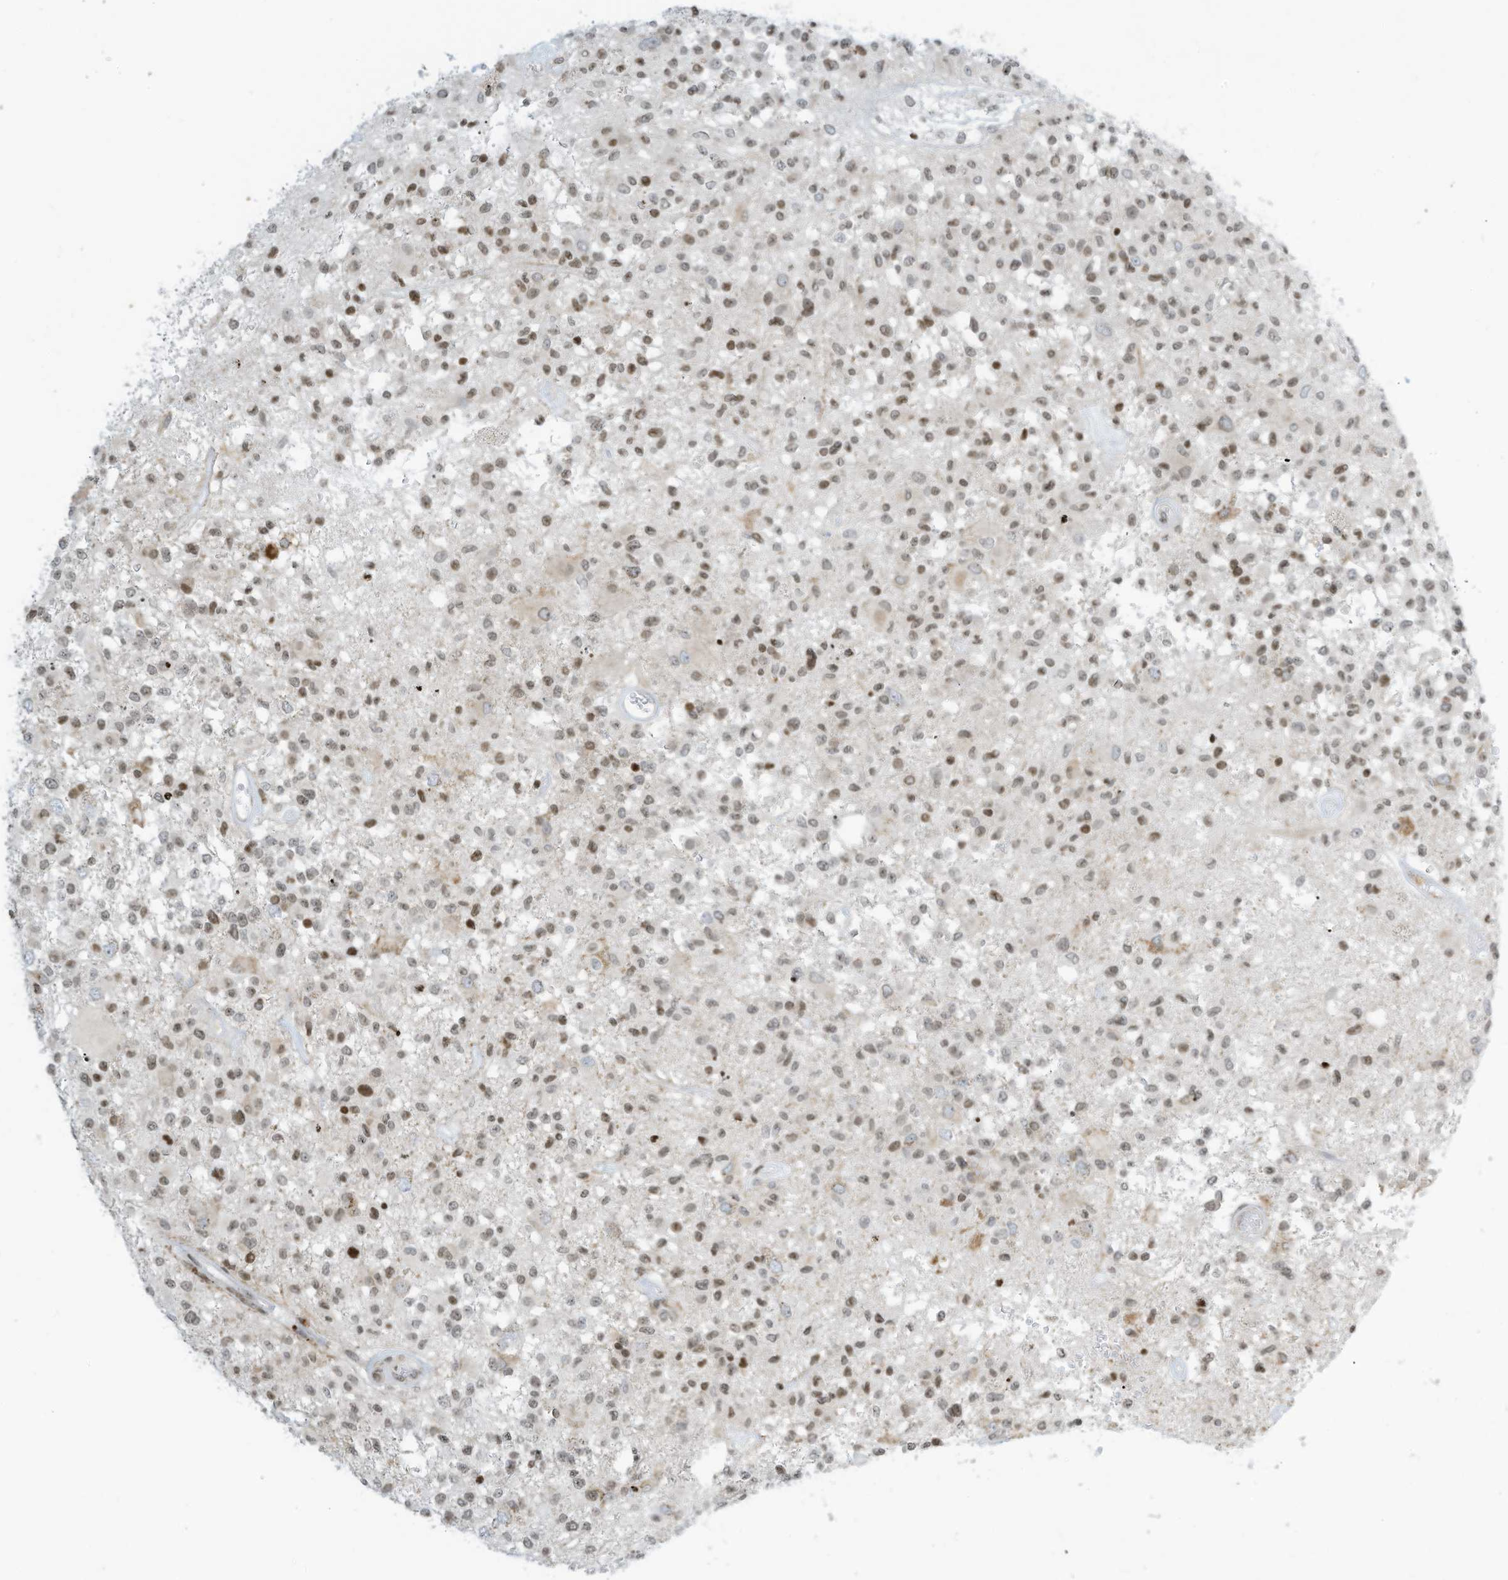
{"staining": {"intensity": "moderate", "quantity": "25%-75%", "location": "nuclear"}, "tissue": "glioma", "cell_type": "Tumor cells", "image_type": "cancer", "snomed": [{"axis": "morphology", "description": "Glioma, malignant, High grade"}, {"axis": "morphology", "description": "Glioblastoma, NOS"}, {"axis": "topography", "description": "Brain"}], "caption": "An image of human malignant glioma (high-grade) stained for a protein displays moderate nuclear brown staining in tumor cells.", "gene": "ADI1", "patient": {"sex": "male", "age": 60}}